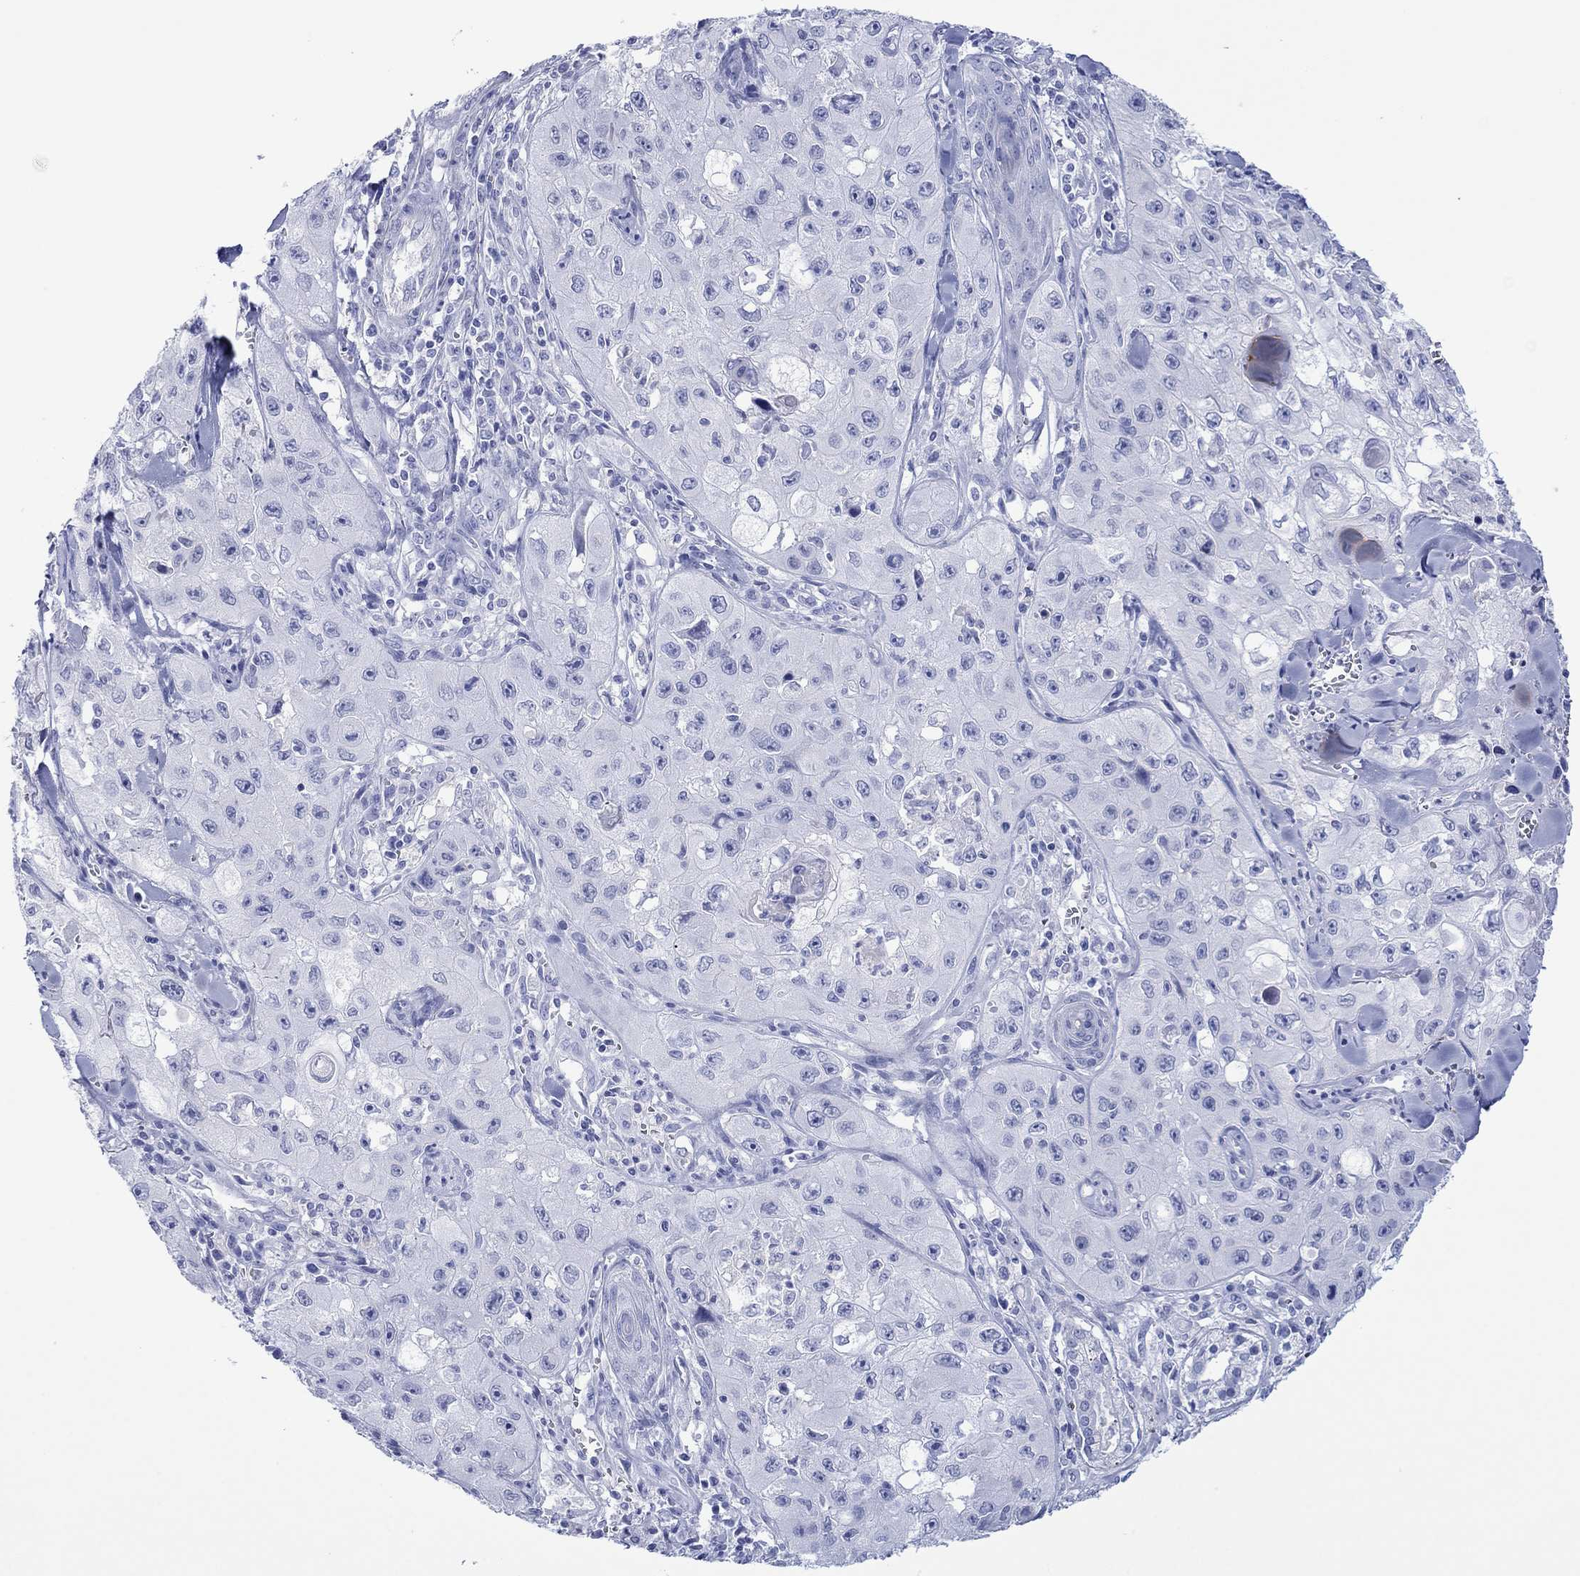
{"staining": {"intensity": "negative", "quantity": "none", "location": "none"}, "tissue": "skin cancer", "cell_type": "Tumor cells", "image_type": "cancer", "snomed": [{"axis": "morphology", "description": "Squamous cell carcinoma, NOS"}, {"axis": "topography", "description": "Skin"}, {"axis": "topography", "description": "Subcutis"}], "caption": "DAB immunohistochemical staining of skin cancer reveals no significant expression in tumor cells.", "gene": "MLANA", "patient": {"sex": "male", "age": 73}}